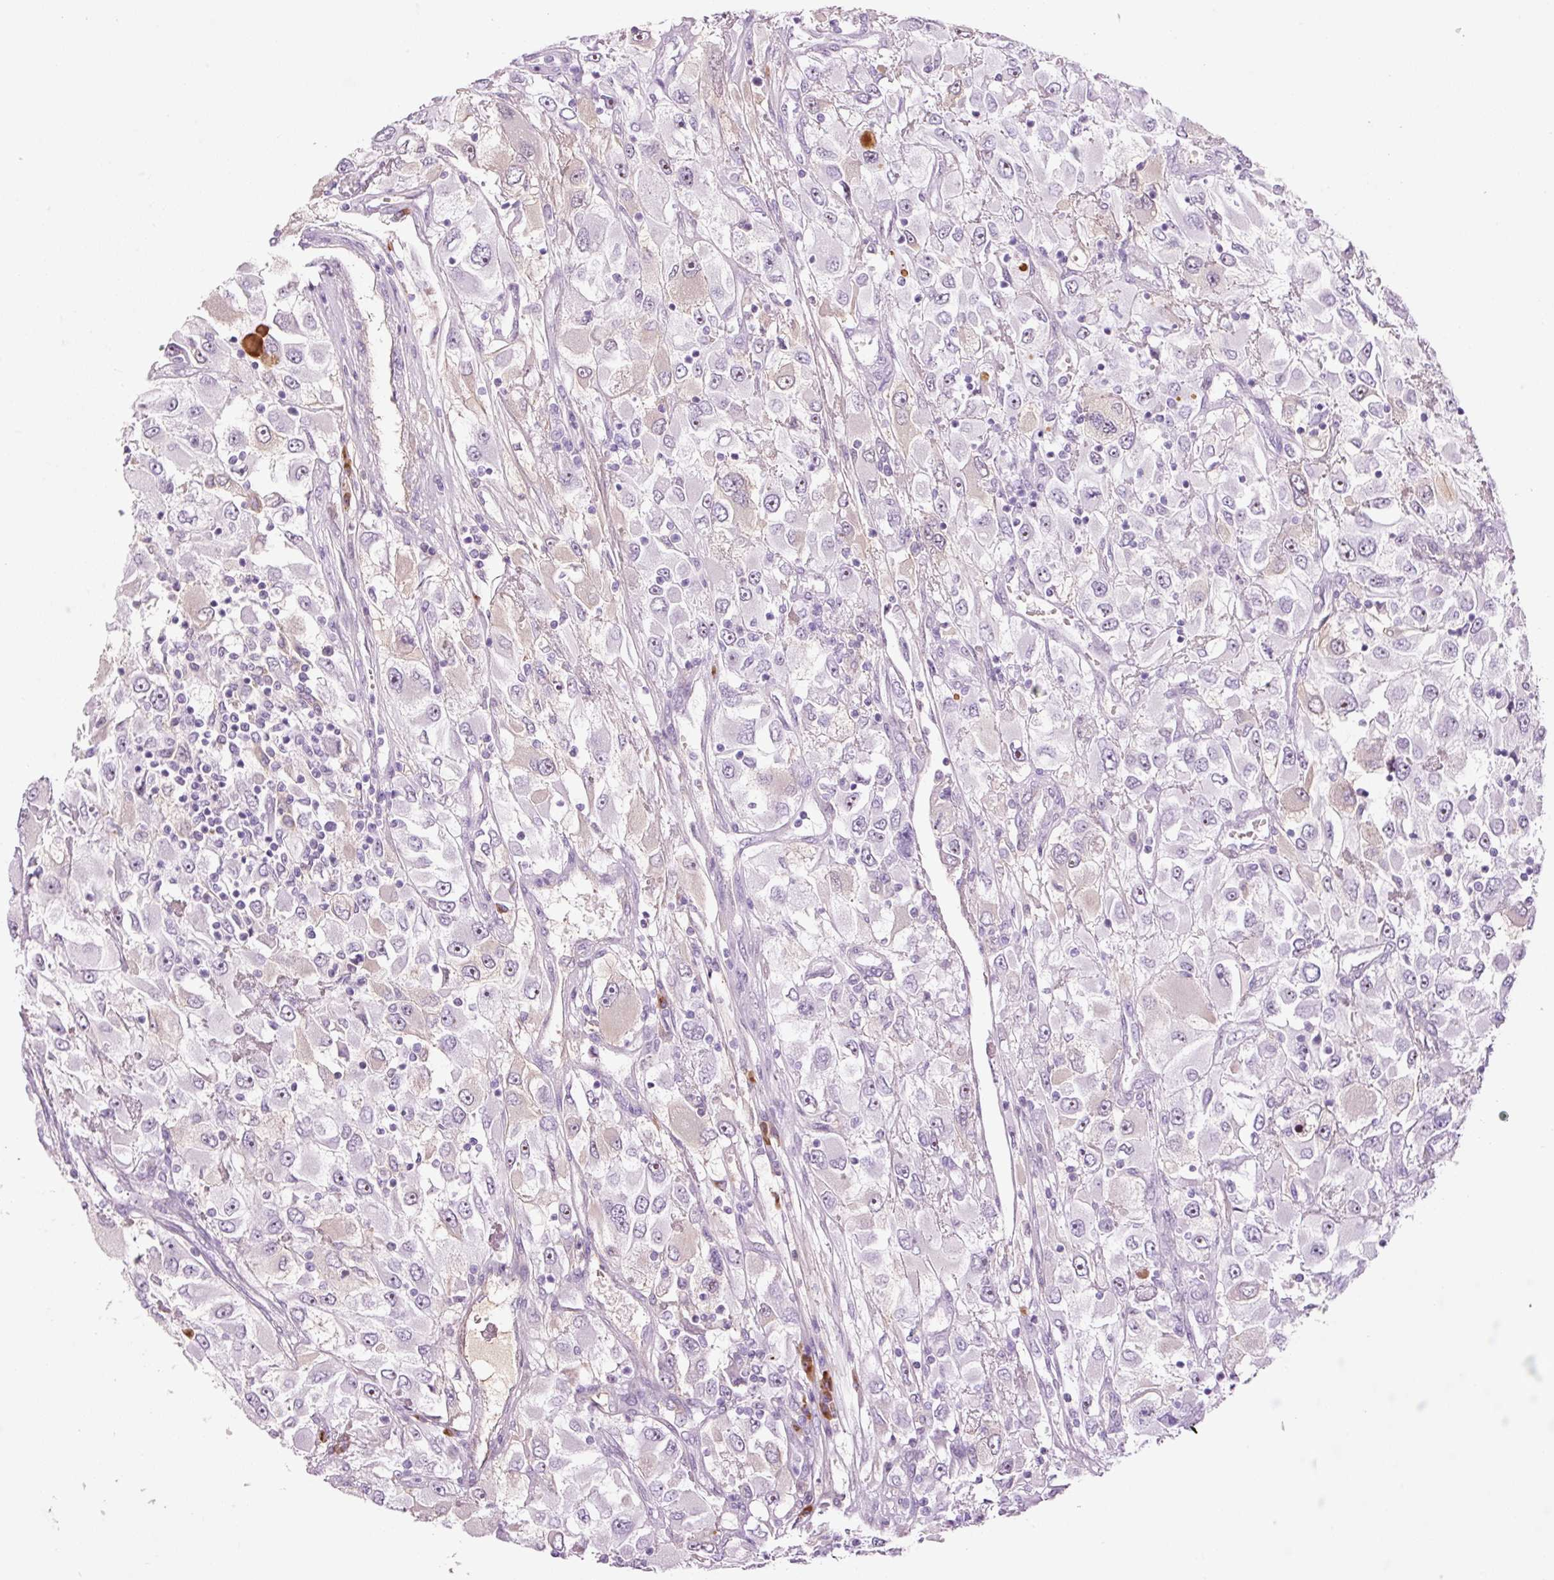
{"staining": {"intensity": "negative", "quantity": "none", "location": "none"}, "tissue": "renal cancer", "cell_type": "Tumor cells", "image_type": "cancer", "snomed": [{"axis": "morphology", "description": "Adenocarcinoma, NOS"}, {"axis": "topography", "description": "Kidney"}], "caption": "Photomicrograph shows no protein positivity in tumor cells of adenocarcinoma (renal) tissue.", "gene": "KLF1", "patient": {"sex": "female", "age": 52}}